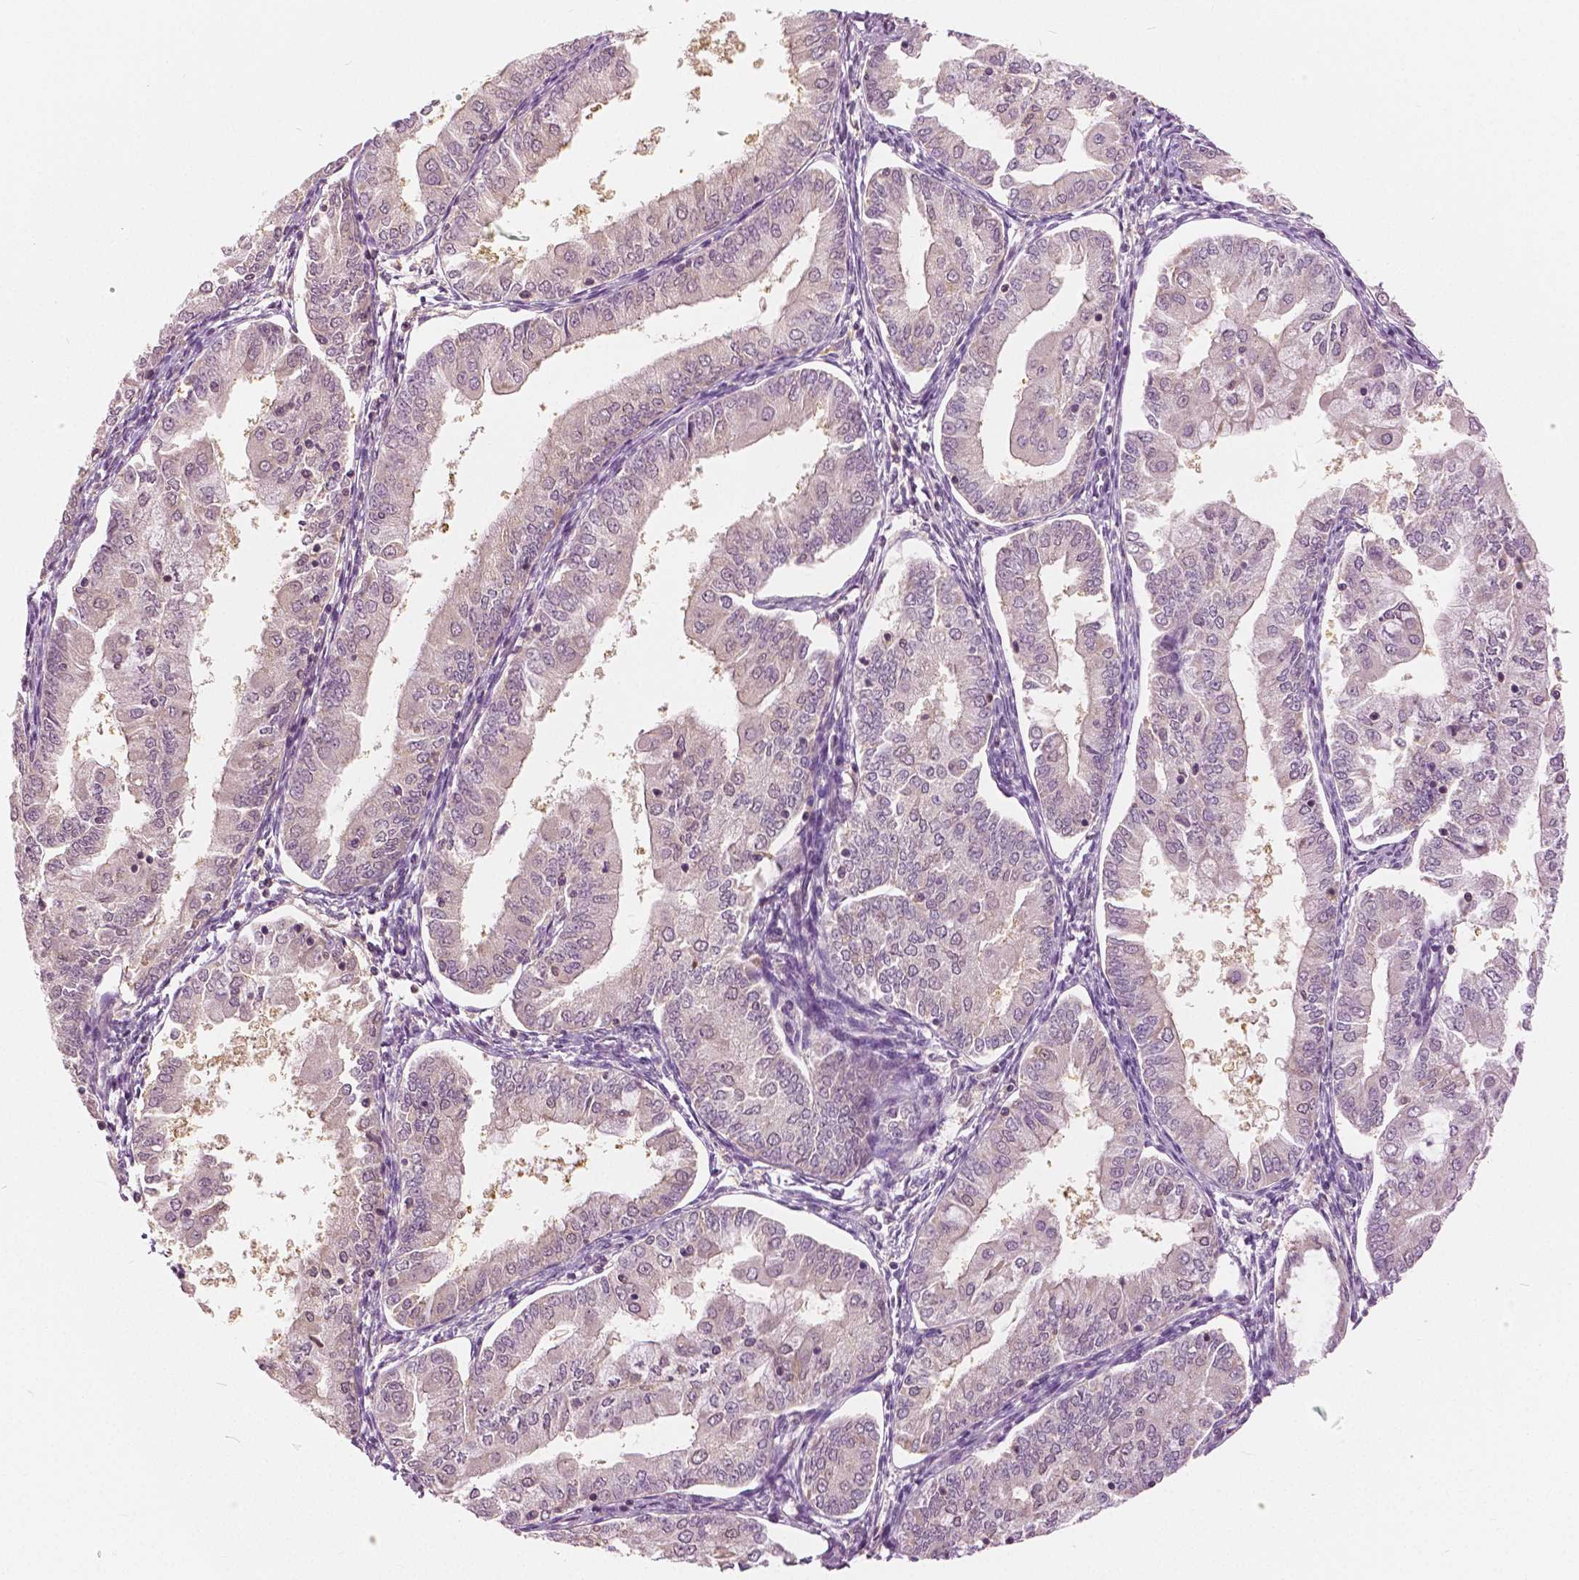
{"staining": {"intensity": "negative", "quantity": "none", "location": "none"}, "tissue": "endometrial cancer", "cell_type": "Tumor cells", "image_type": "cancer", "snomed": [{"axis": "morphology", "description": "Adenocarcinoma, NOS"}, {"axis": "topography", "description": "Endometrium"}], "caption": "Human endometrial cancer (adenocarcinoma) stained for a protein using immunohistochemistry (IHC) displays no expression in tumor cells.", "gene": "GALM", "patient": {"sex": "female", "age": 55}}